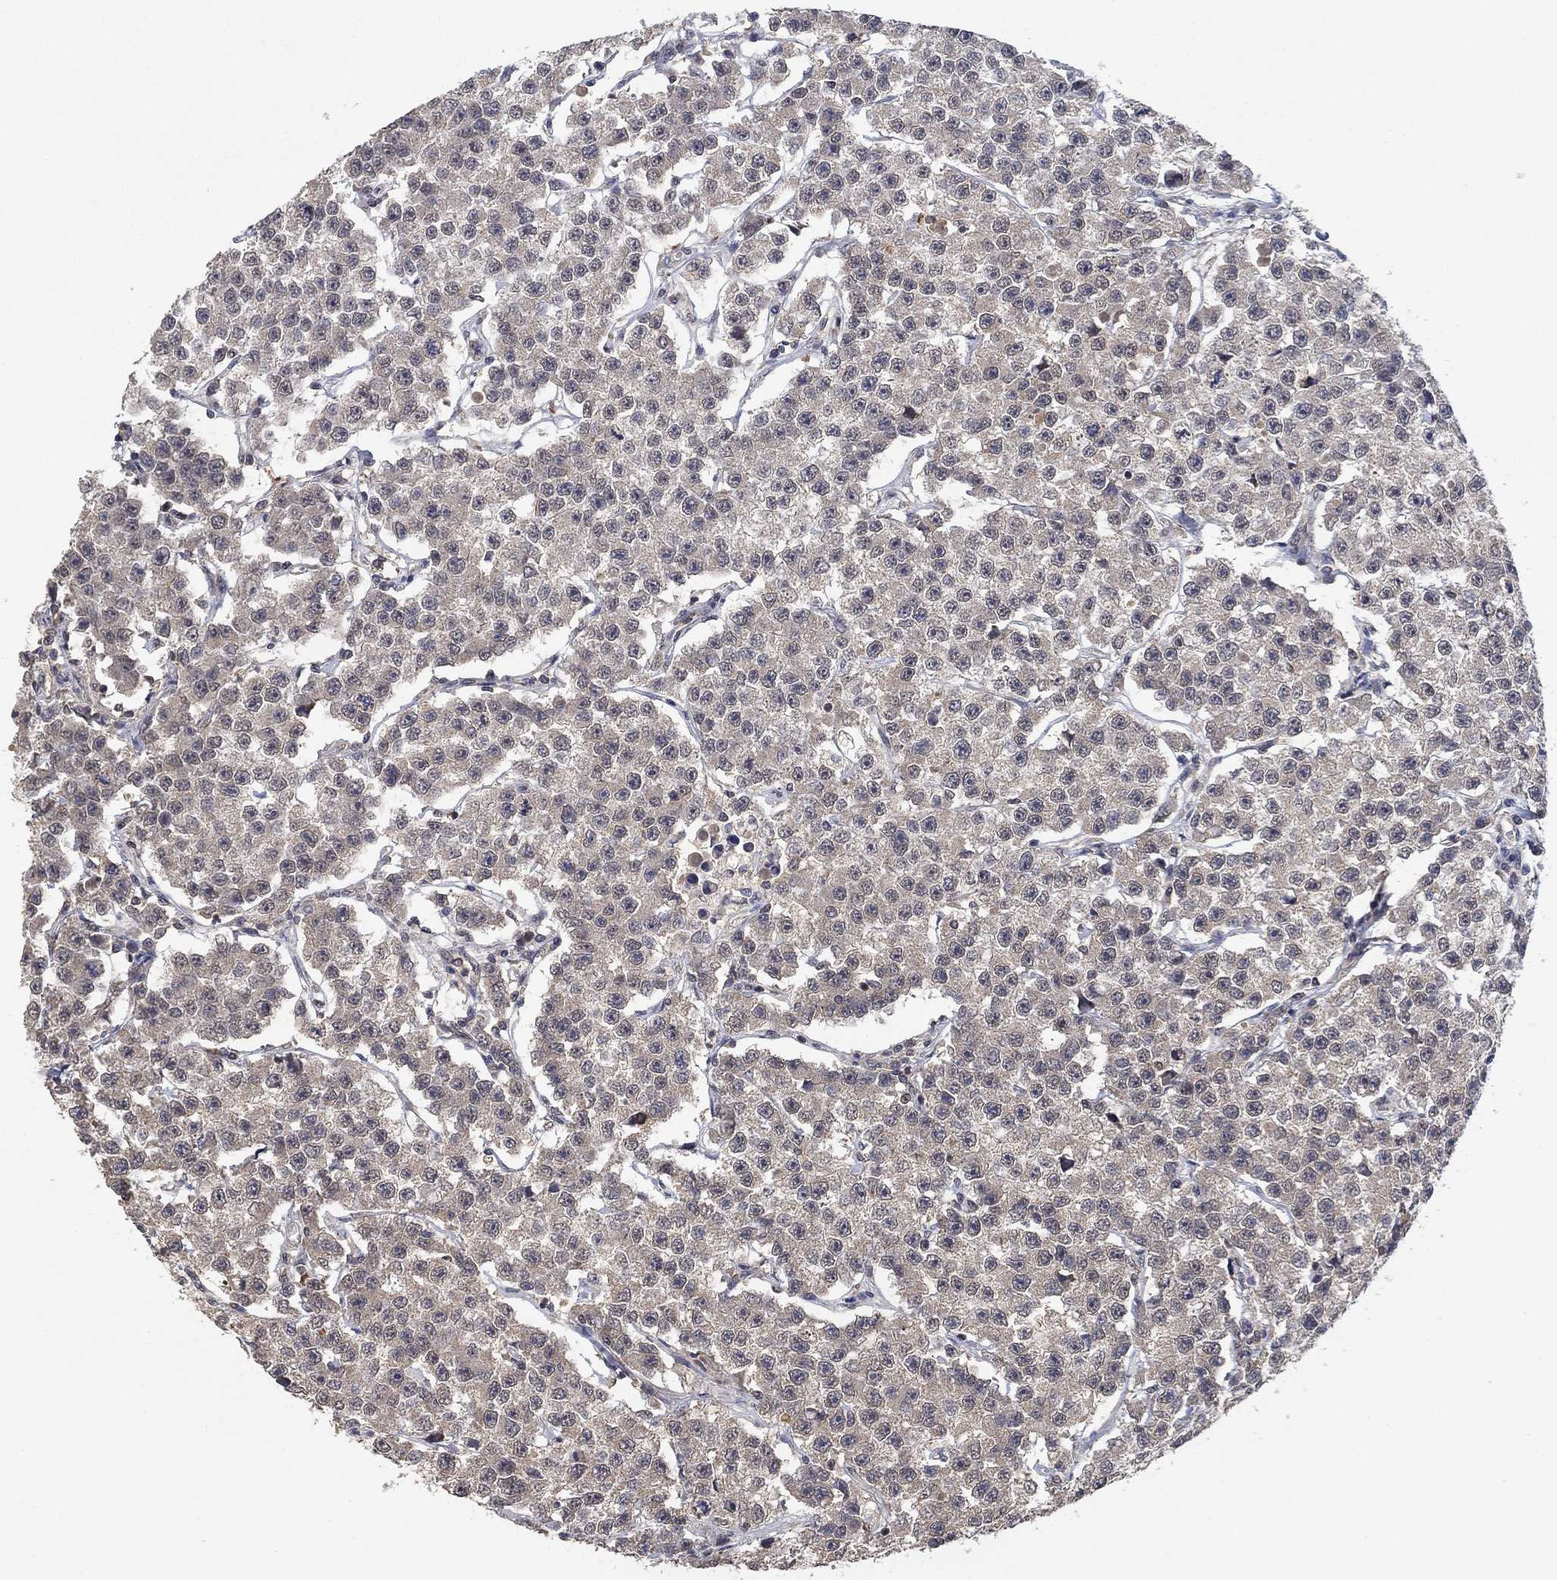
{"staining": {"intensity": "negative", "quantity": "none", "location": "none"}, "tissue": "testis cancer", "cell_type": "Tumor cells", "image_type": "cancer", "snomed": [{"axis": "morphology", "description": "Seminoma, NOS"}, {"axis": "topography", "description": "Testis"}], "caption": "This is an immunohistochemistry (IHC) histopathology image of human testis cancer (seminoma). There is no staining in tumor cells.", "gene": "CCDC43", "patient": {"sex": "male", "age": 59}}